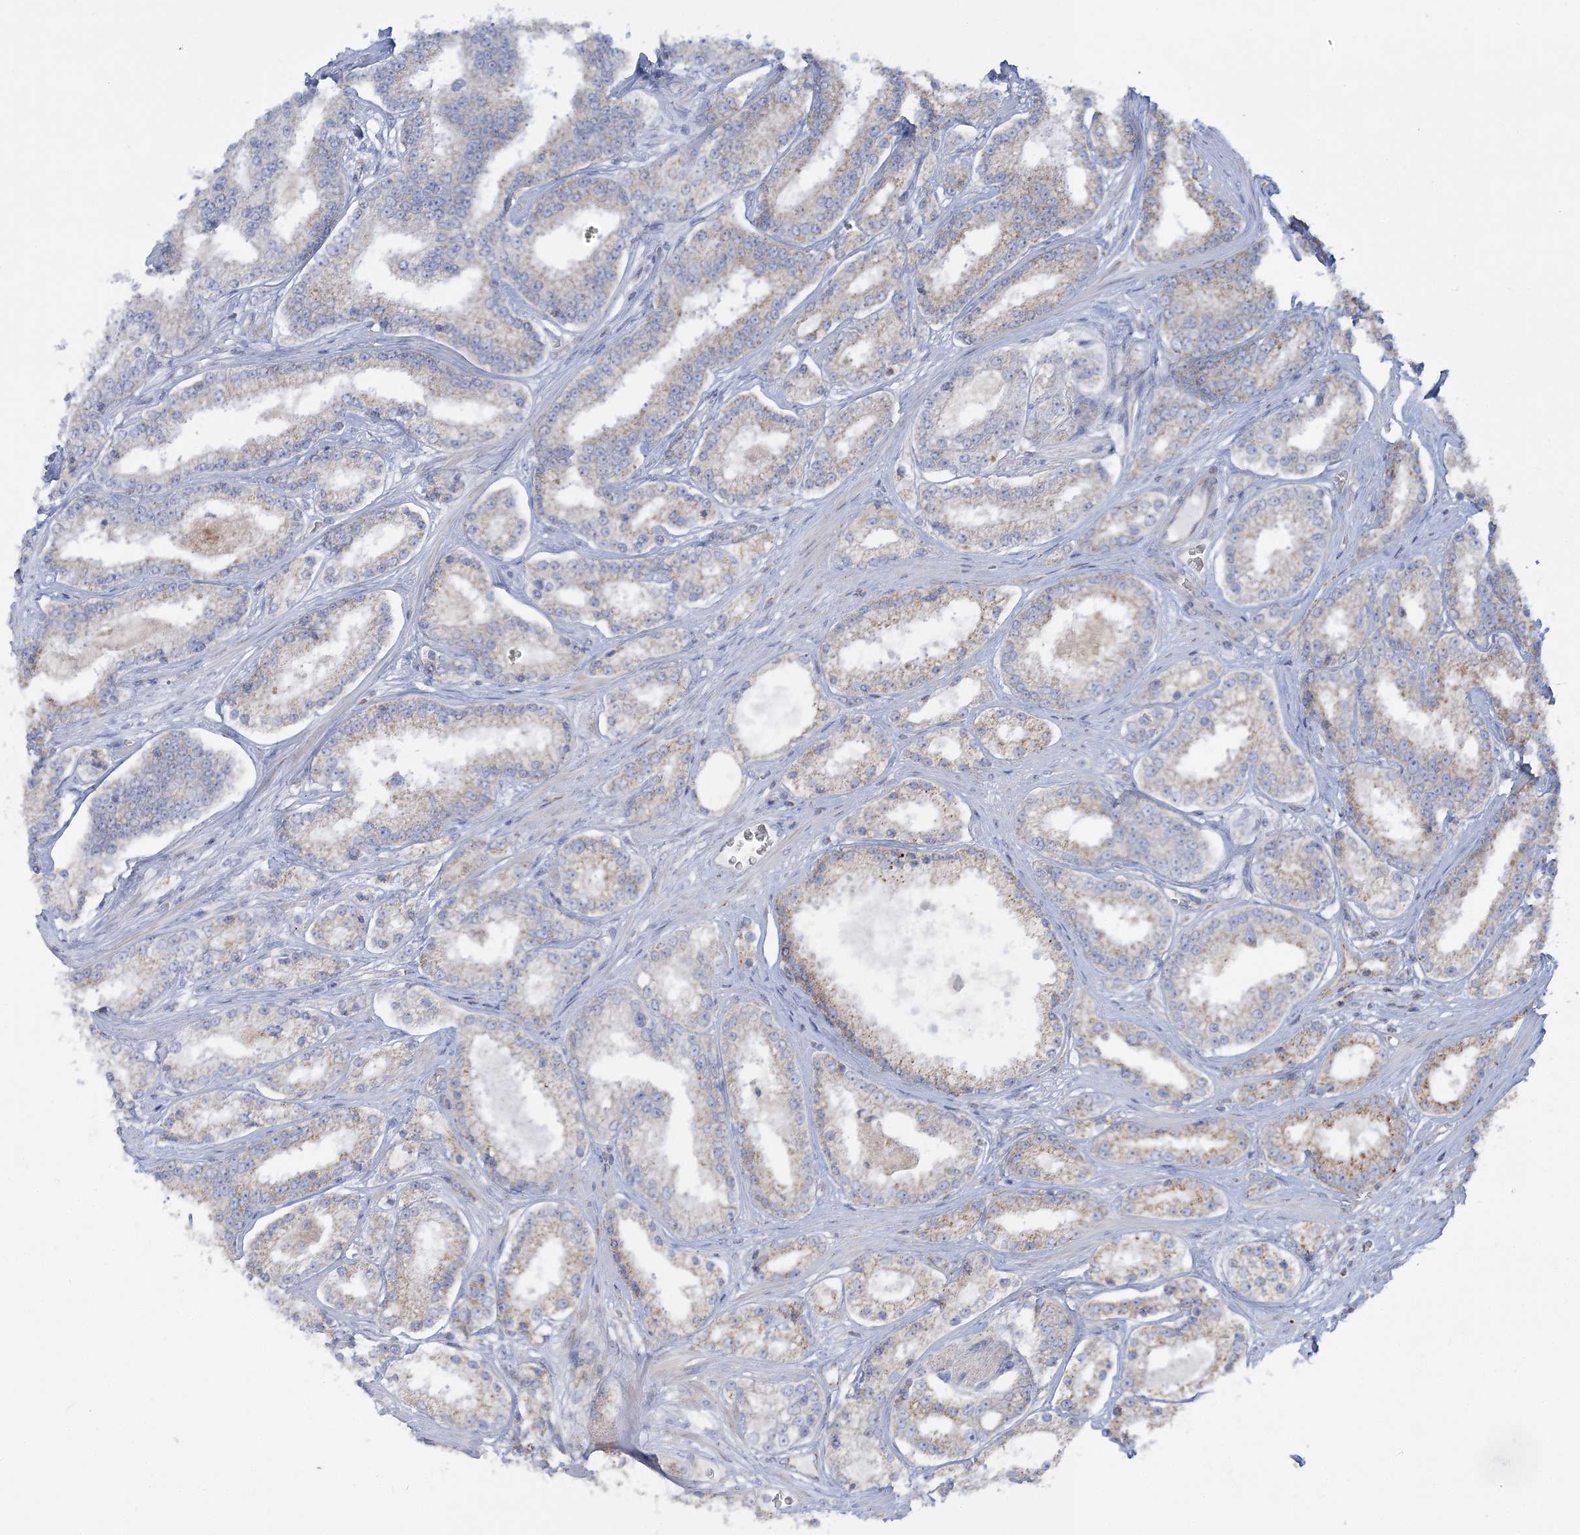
{"staining": {"intensity": "weak", "quantity": "<25%", "location": "cytoplasmic/membranous"}, "tissue": "prostate cancer", "cell_type": "Tumor cells", "image_type": "cancer", "snomed": [{"axis": "morphology", "description": "Normal tissue, NOS"}, {"axis": "morphology", "description": "Adenocarcinoma, High grade"}, {"axis": "topography", "description": "Prostate"}], "caption": "Immunohistochemical staining of human prostate cancer reveals no significant expression in tumor cells.", "gene": "TBC1D14", "patient": {"sex": "male", "age": 83}}